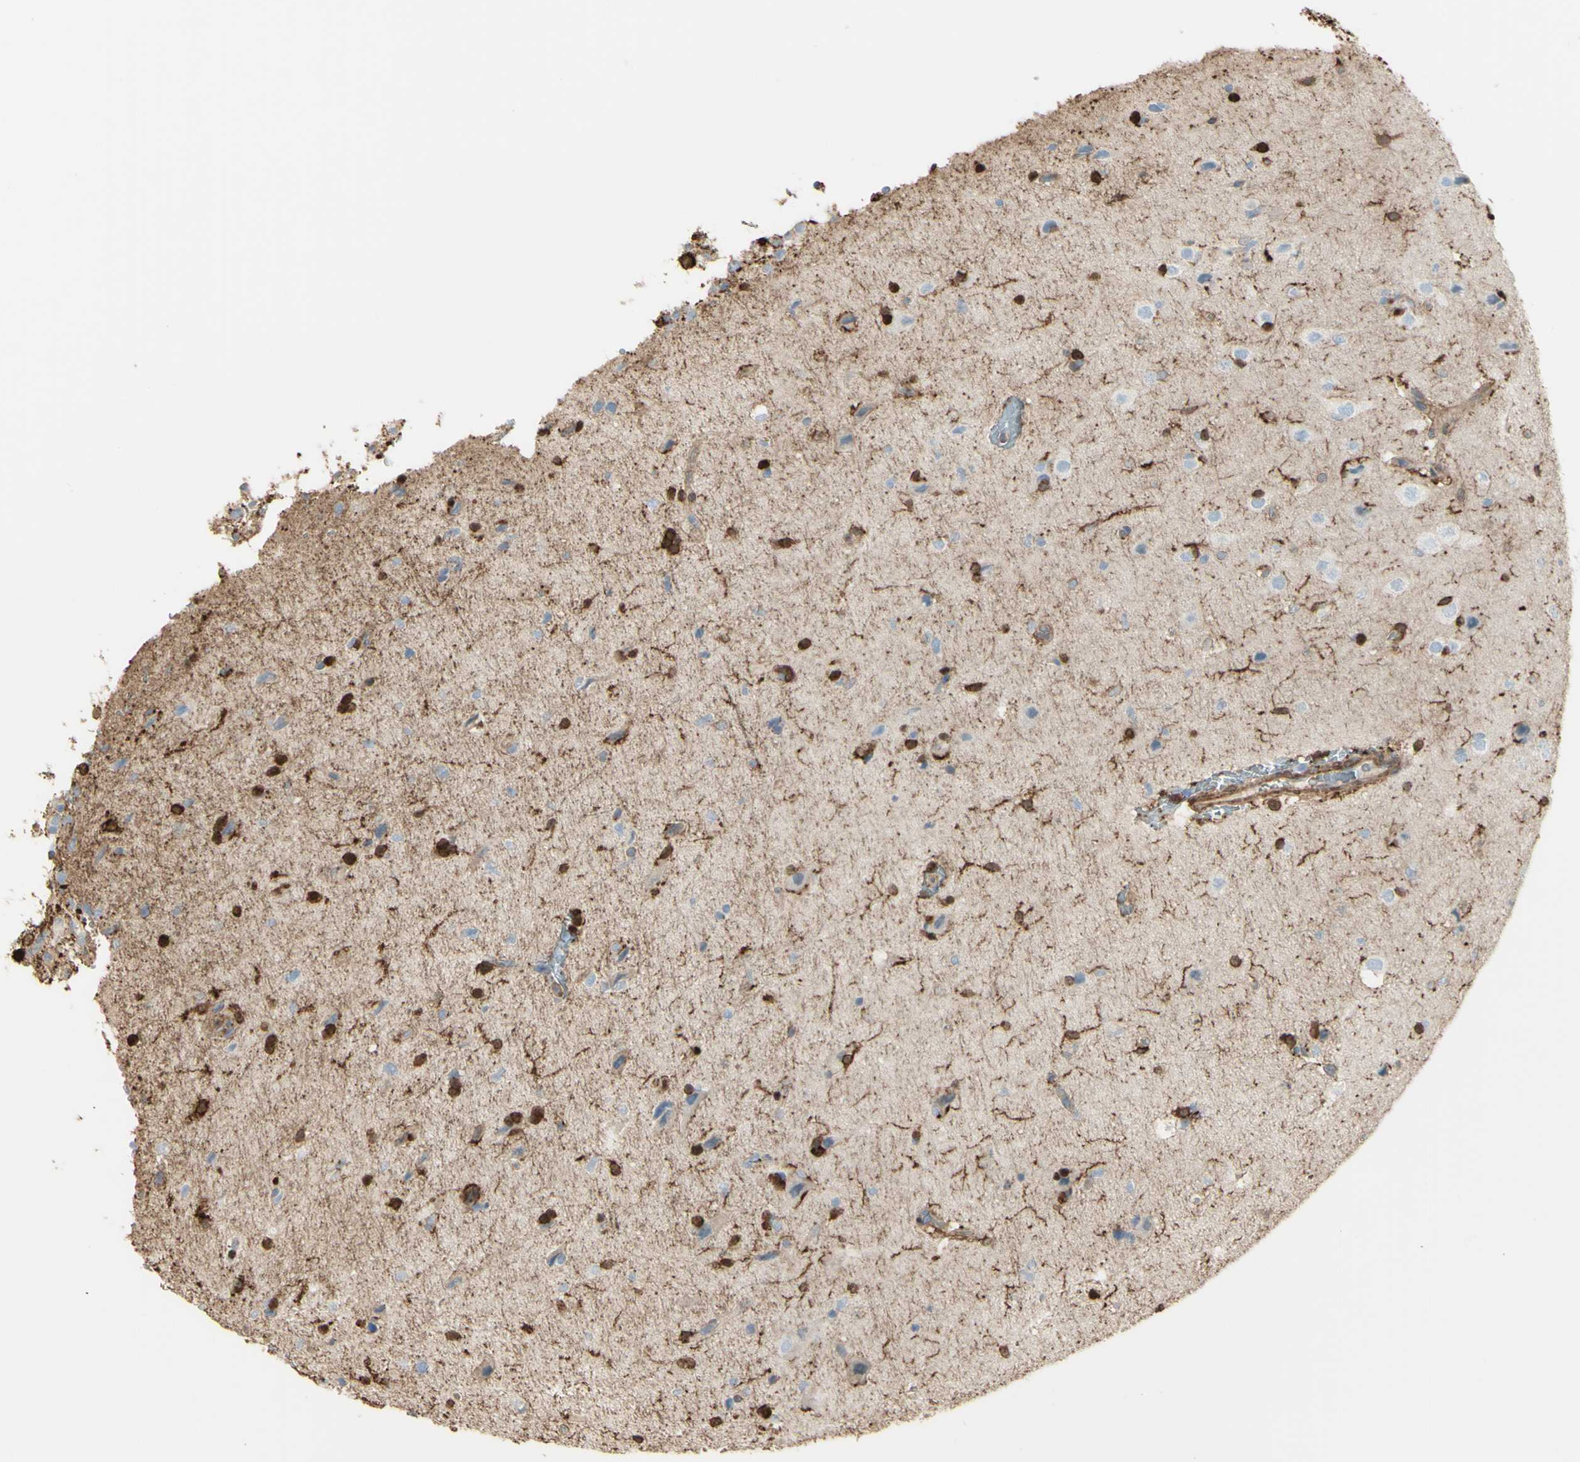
{"staining": {"intensity": "negative", "quantity": "none", "location": "none"}, "tissue": "glioma", "cell_type": "Tumor cells", "image_type": "cancer", "snomed": [{"axis": "morphology", "description": "Glioma, malignant, Low grade"}, {"axis": "topography", "description": "Brain"}], "caption": "High magnification brightfield microscopy of glioma stained with DAB (brown) and counterstained with hematoxylin (blue): tumor cells show no significant staining.", "gene": "GSN", "patient": {"sex": "female", "age": 37}}